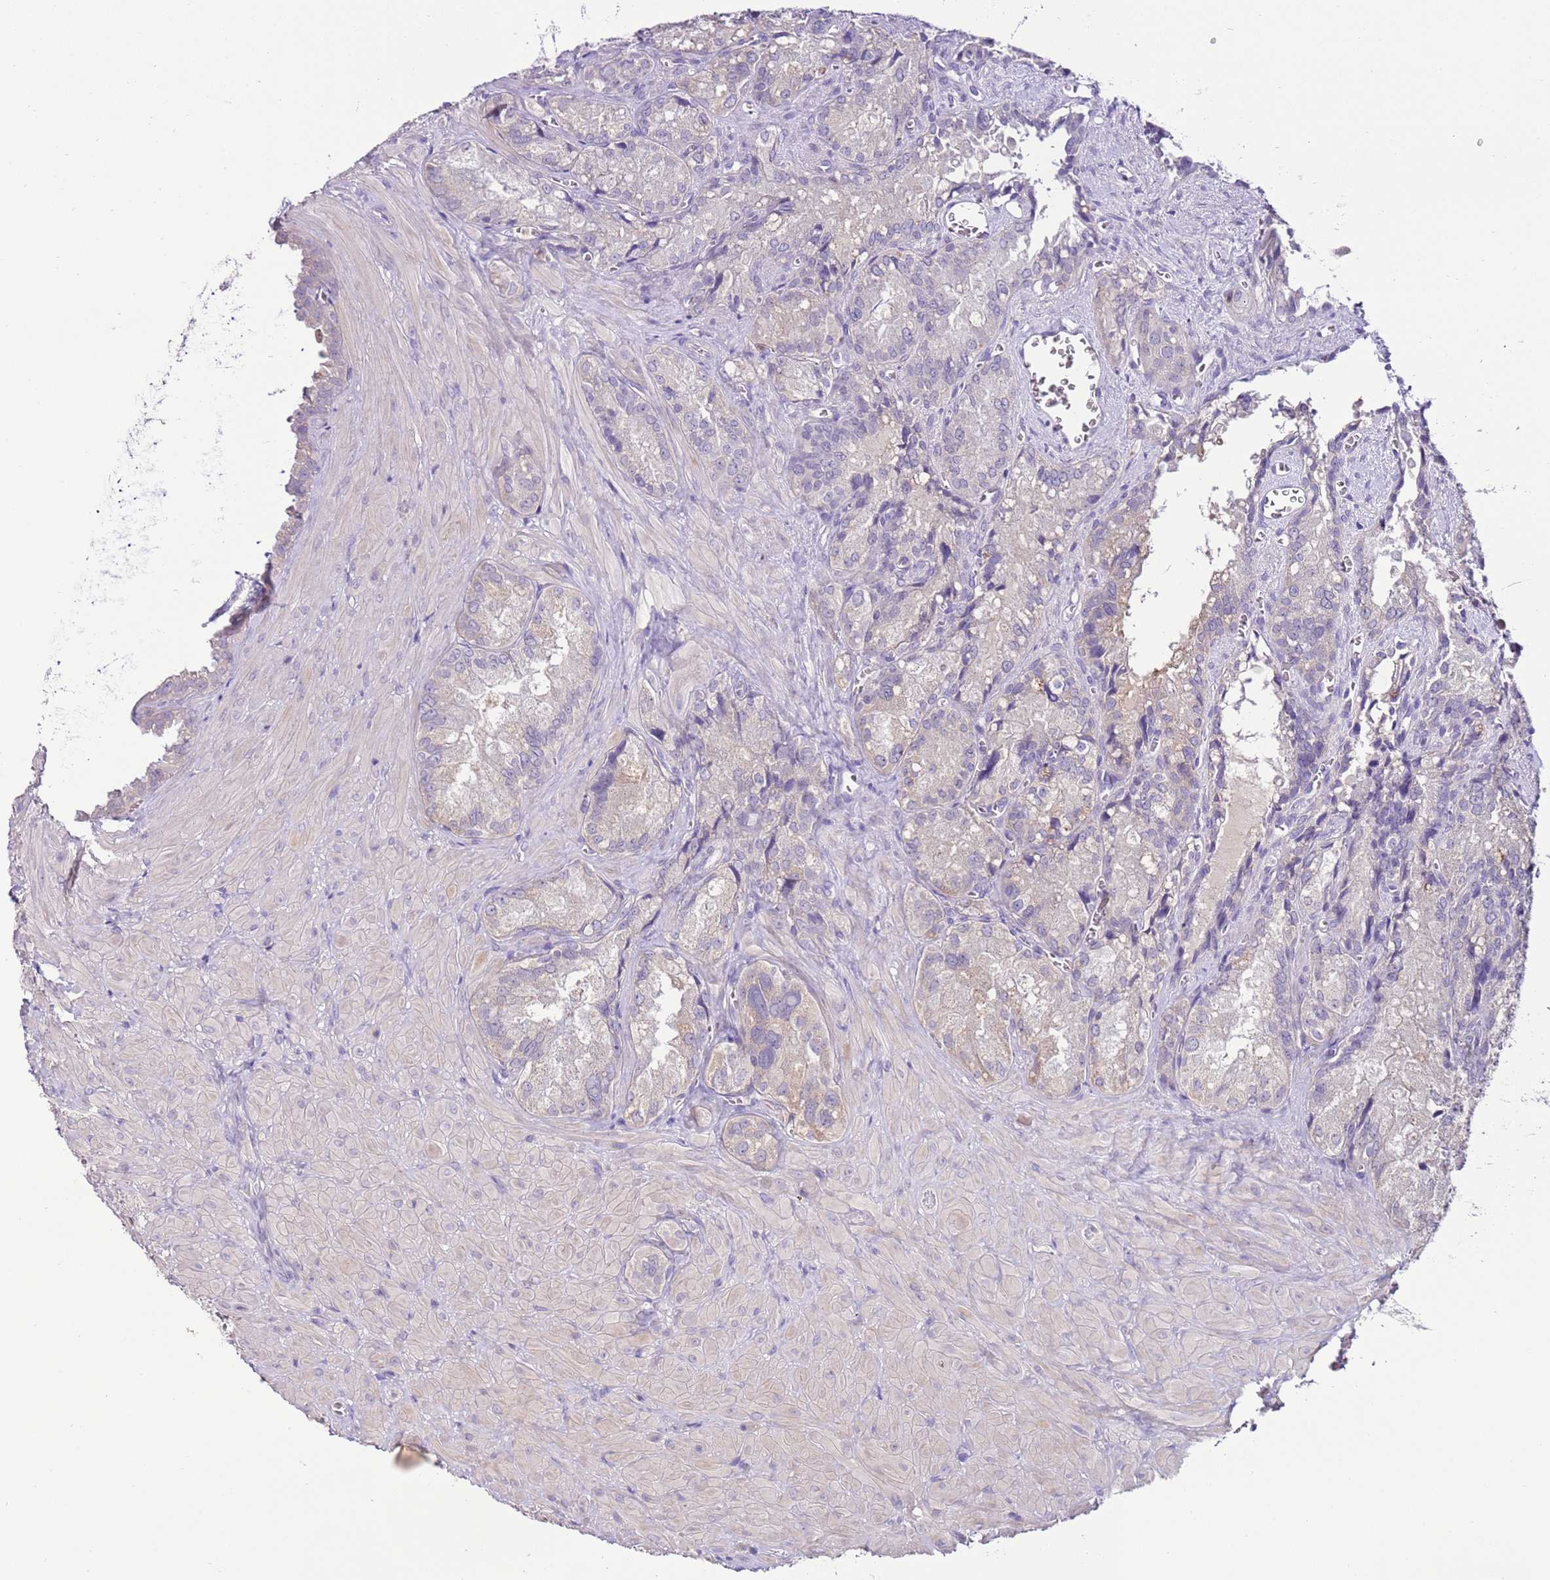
{"staining": {"intensity": "negative", "quantity": "none", "location": "none"}, "tissue": "seminal vesicle", "cell_type": "Glandular cells", "image_type": "normal", "snomed": [{"axis": "morphology", "description": "Normal tissue, NOS"}, {"axis": "topography", "description": "Seminal veicle"}], "caption": "Micrograph shows no significant protein positivity in glandular cells of normal seminal vesicle.", "gene": "IL2RG", "patient": {"sex": "male", "age": 62}}